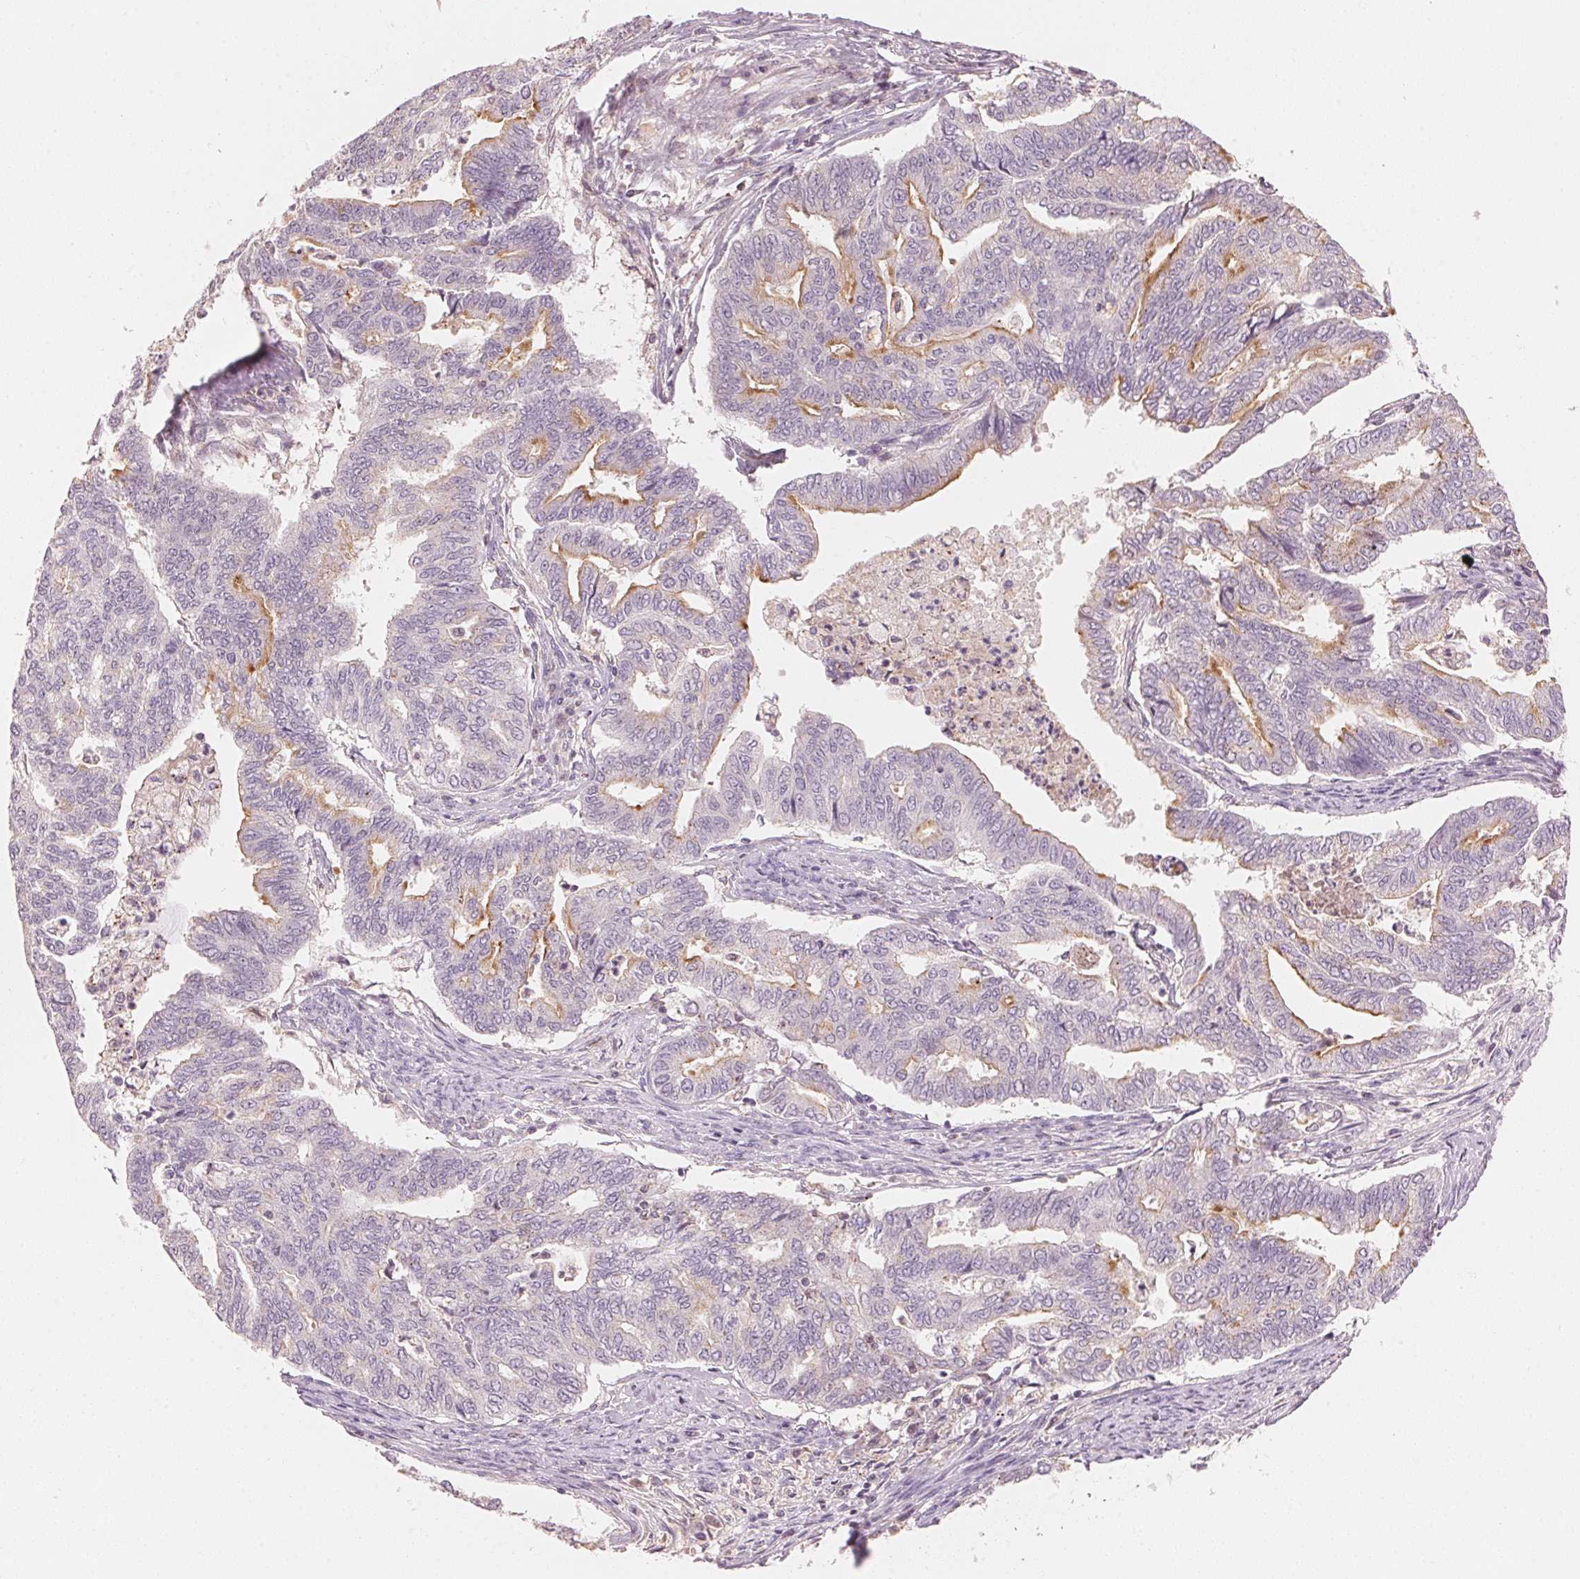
{"staining": {"intensity": "strong", "quantity": "25%-75%", "location": "cytoplasmic/membranous"}, "tissue": "endometrial cancer", "cell_type": "Tumor cells", "image_type": "cancer", "snomed": [{"axis": "morphology", "description": "Adenocarcinoma, NOS"}, {"axis": "topography", "description": "Endometrium"}], "caption": "Immunohistochemical staining of adenocarcinoma (endometrial) demonstrates high levels of strong cytoplasmic/membranous positivity in about 25%-75% of tumor cells.", "gene": "HOXB13", "patient": {"sex": "female", "age": 79}}